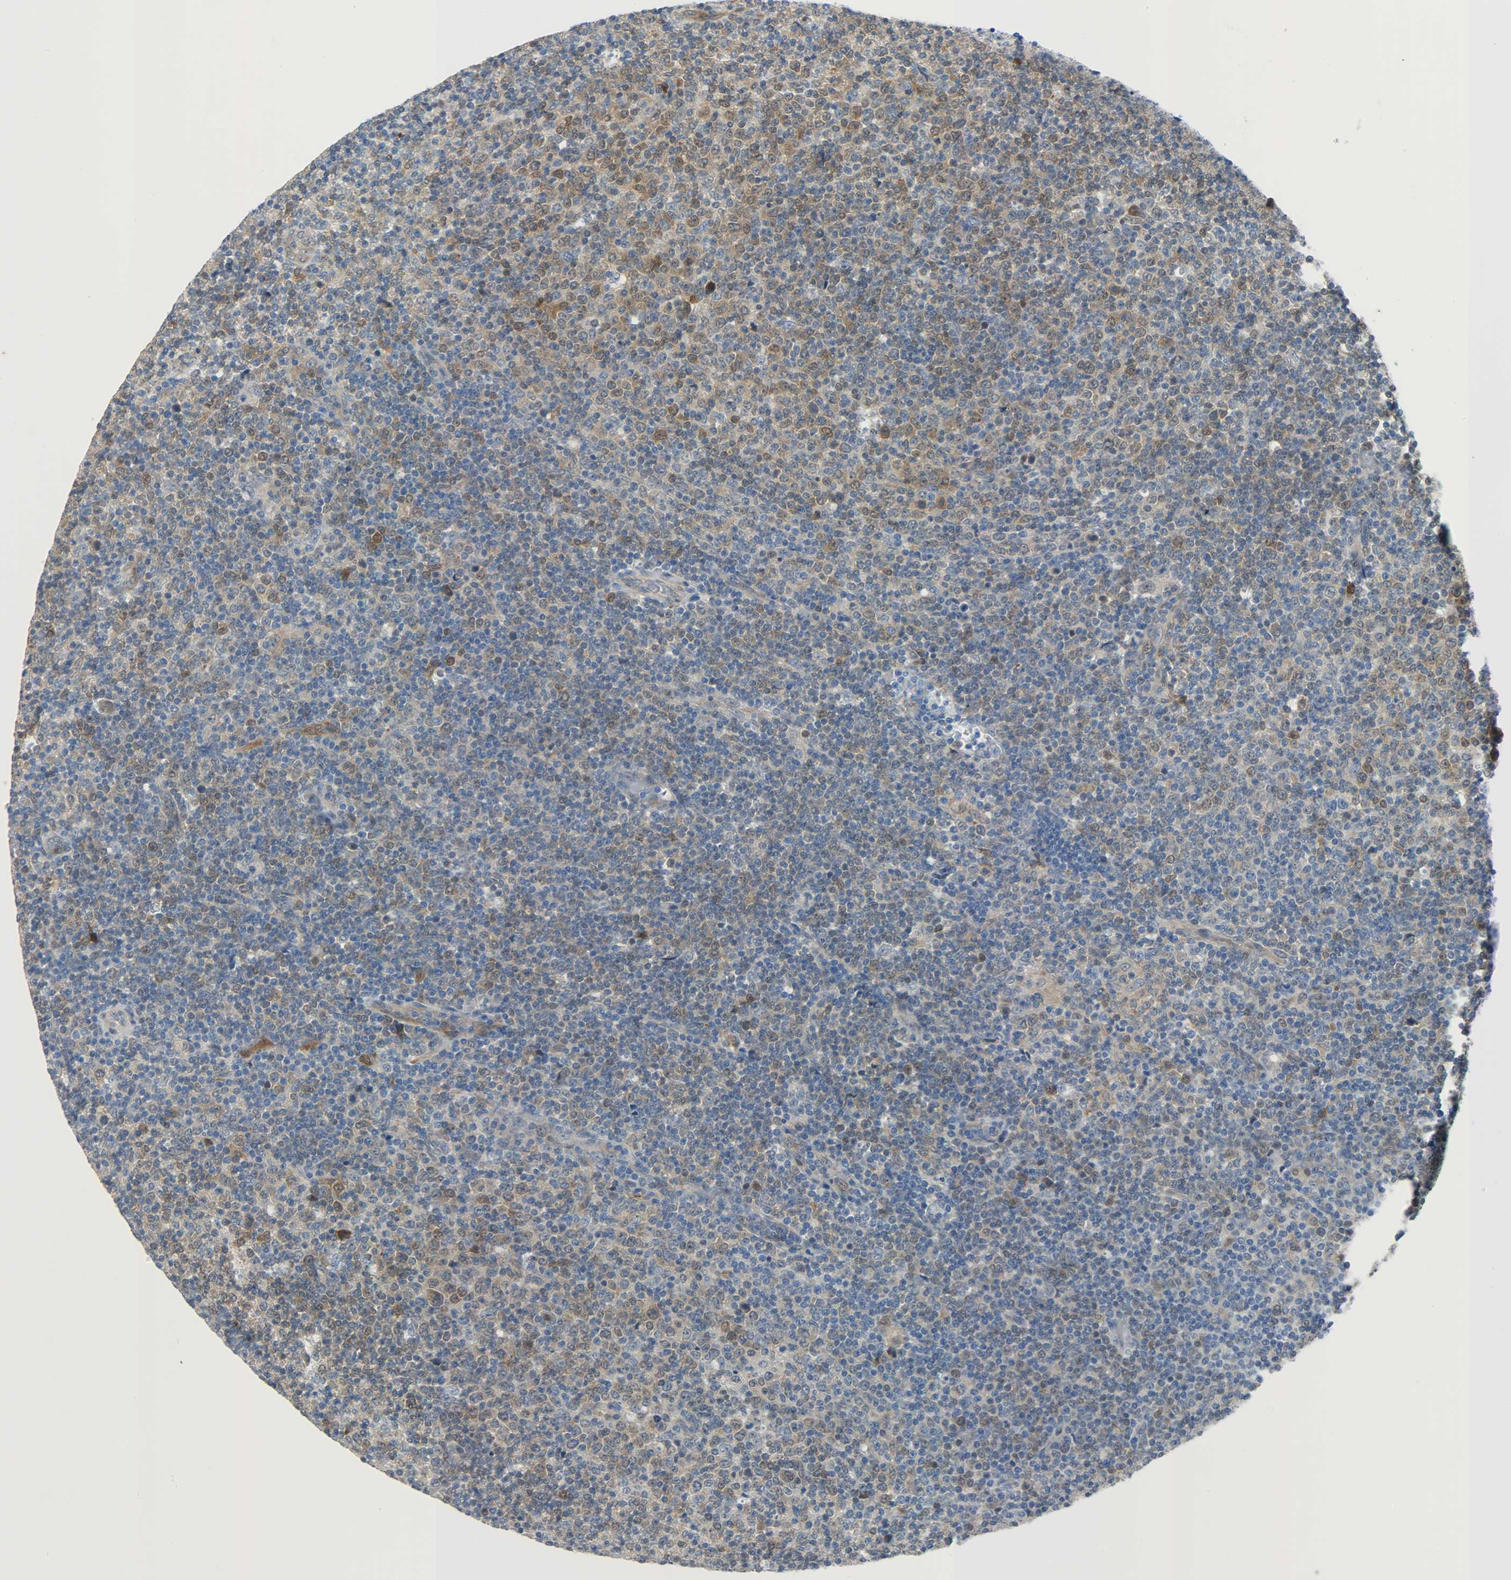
{"staining": {"intensity": "moderate", "quantity": "<25%", "location": "cytoplasmic/membranous,nuclear"}, "tissue": "lymphoma", "cell_type": "Tumor cells", "image_type": "cancer", "snomed": [{"axis": "morphology", "description": "Malignant lymphoma, non-Hodgkin's type, Low grade"}, {"axis": "topography", "description": "Lymph node"}], "caption": "Moderate cytoplasmic/membranous and nuclear staining is seen in about <25% of tumor cells in lymphoma.", "gene": "EIF4EBP1", "patient": {"sex": "male", "age": 70}}